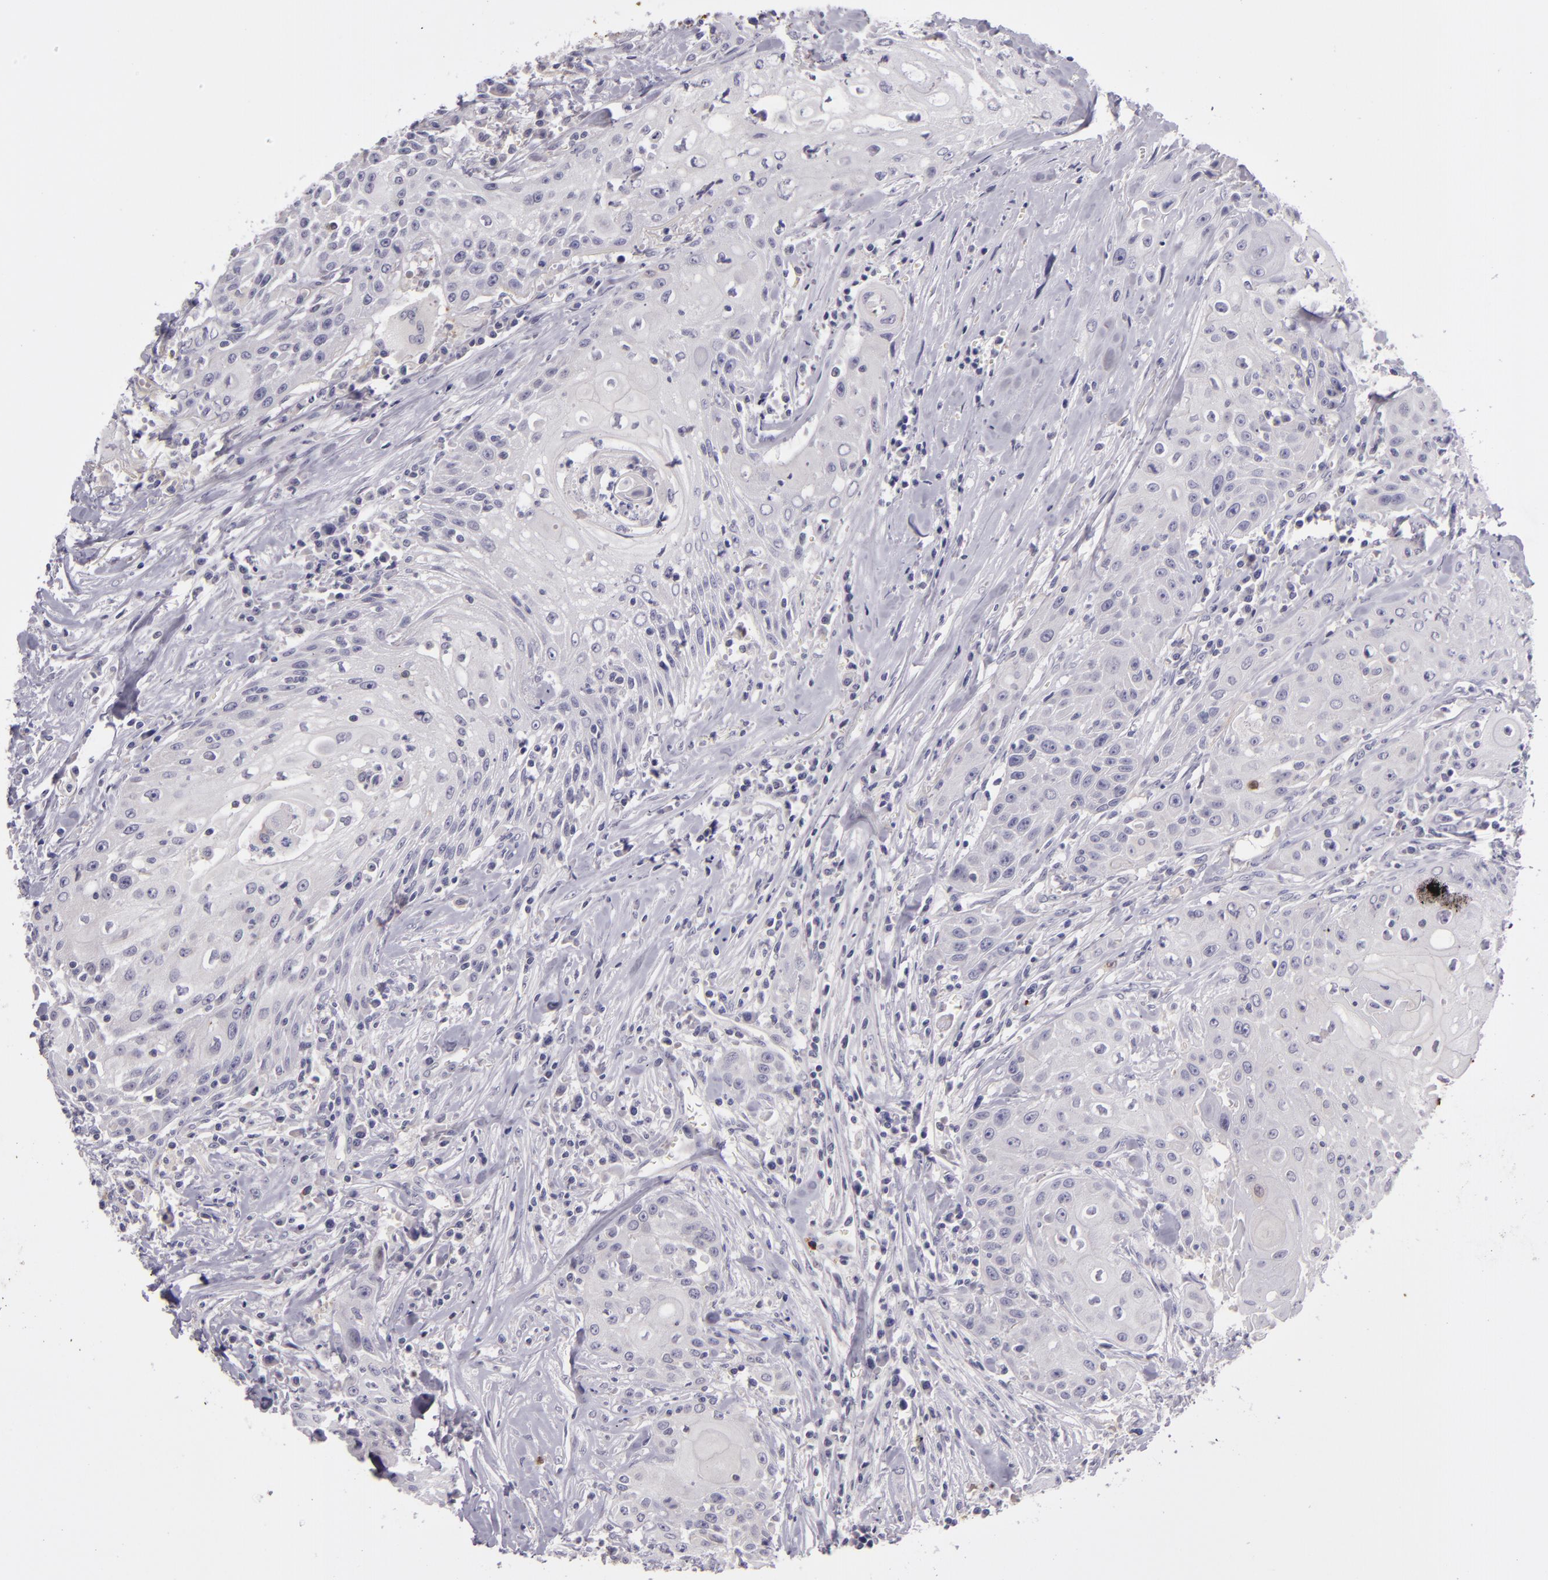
{"staining": {"intensity": "negative", "quantity": "none", "location": "none"}, "tissue": "head and neck cancer", "cell_type": "Tumor cells", "image_type": "cancer", "snomed": [{"axis": "morphology", "description": "Squamous cell carcinoma, NOS"}, {"axis": "topography", "description": "Oral tissue"}, {"axis": "topography", "description": "Head-Neck"}], "caption": "High magnification brightfield microscopy of head and neck cancer (squamous cell carcinoma) stained with DAB (brown) and counterstained with hematoxylin (blue): tumor cells show no significant positivity.", "gene": "SNCB", "patient": {"sex": "female", "age": 82}}